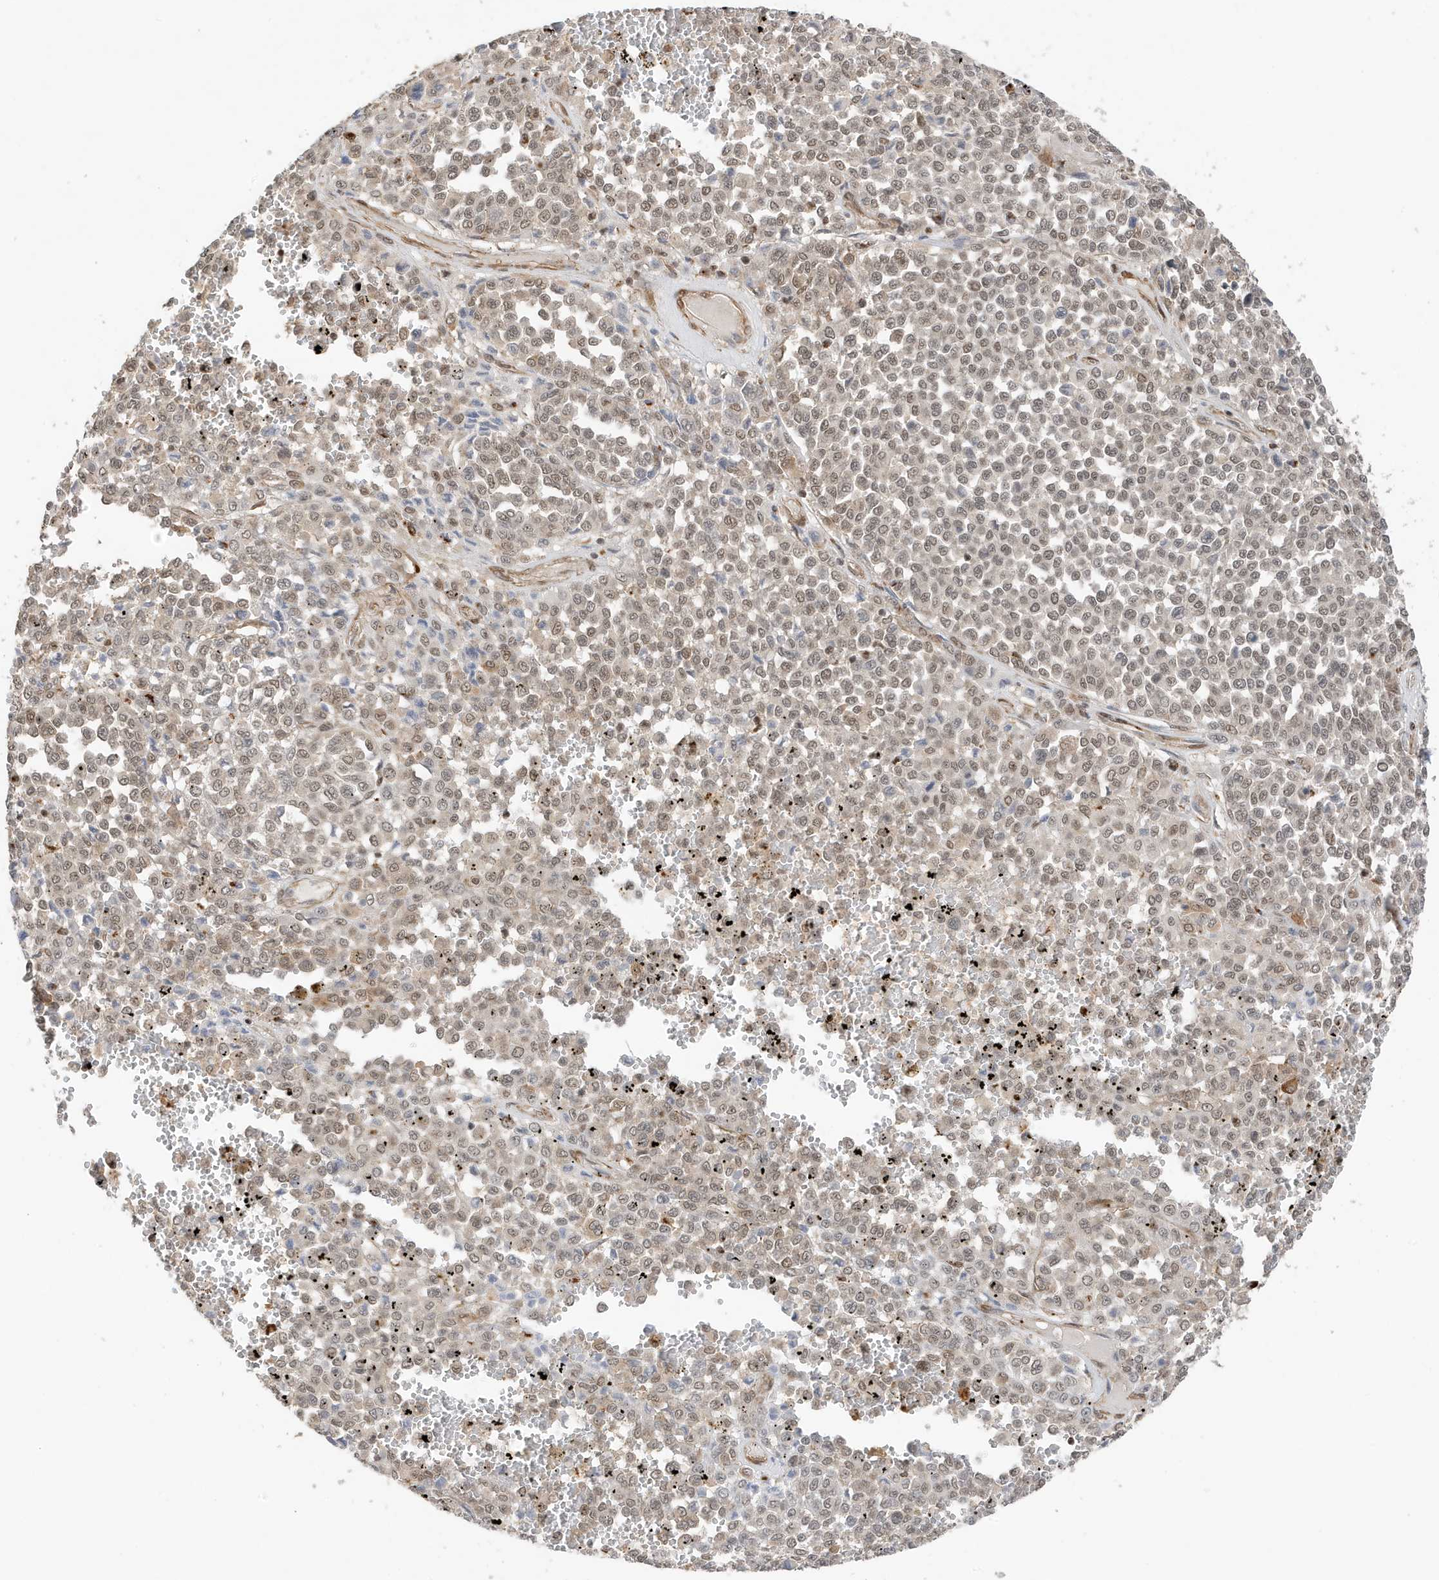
{"staining": {"intensity": "negative", "quantity": "none", "location": "none"}, "tissue": "melanoma", "cell_type": "Tumor cells", "image_type": "cancer", "snomed": [{"axis": "morphology", "description": "Malignant melanoma, Metastatic site"}, {"axis": "topography", "description": "Pancreas"}], "caption": "Immunohistochemistry (IHC) of melanoma demonstrates no staining in tumor cells.", "gene": "MAST3", "patient": {"sex": "female", "age": 30}}